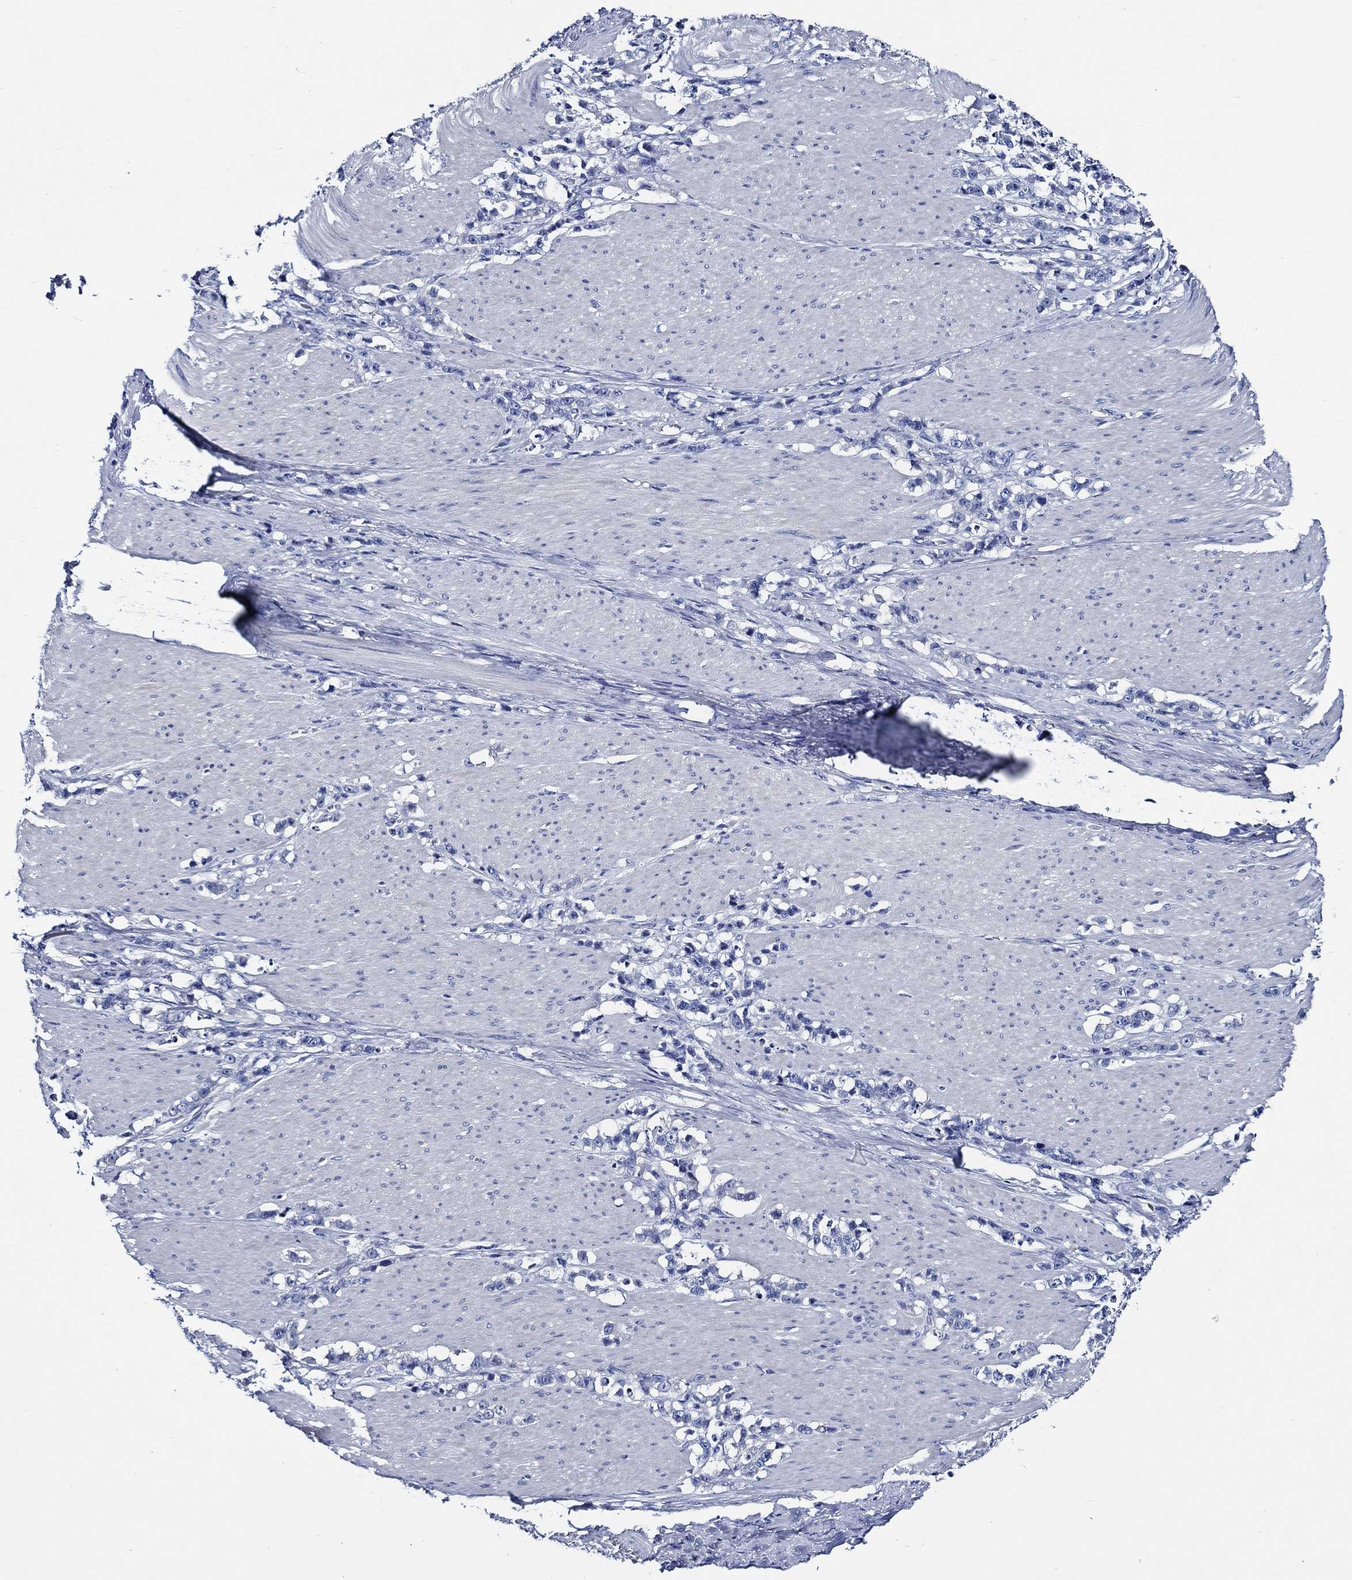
{"staining": {"intensity": "negative", "quantity": "none", "location": "none"}, "tissue": "stomach cancer", "cell_type": "Tumor cells", "image_type": "cancer", "snomed": [{"axis": "morphology", "description": "Adenocarcinoma, NOS"}, {"axis": "topography", "description": "Stomach, lower"}], "caption": "Tumor cells show no significant positivity in stomach cancer (adenocarcinoma). (DAB (3,3'-diaminobenzidine) immunohistochemistry, high magnification).", "gene": "WDR62", "patient": {"sex": "male", "age": 88}}